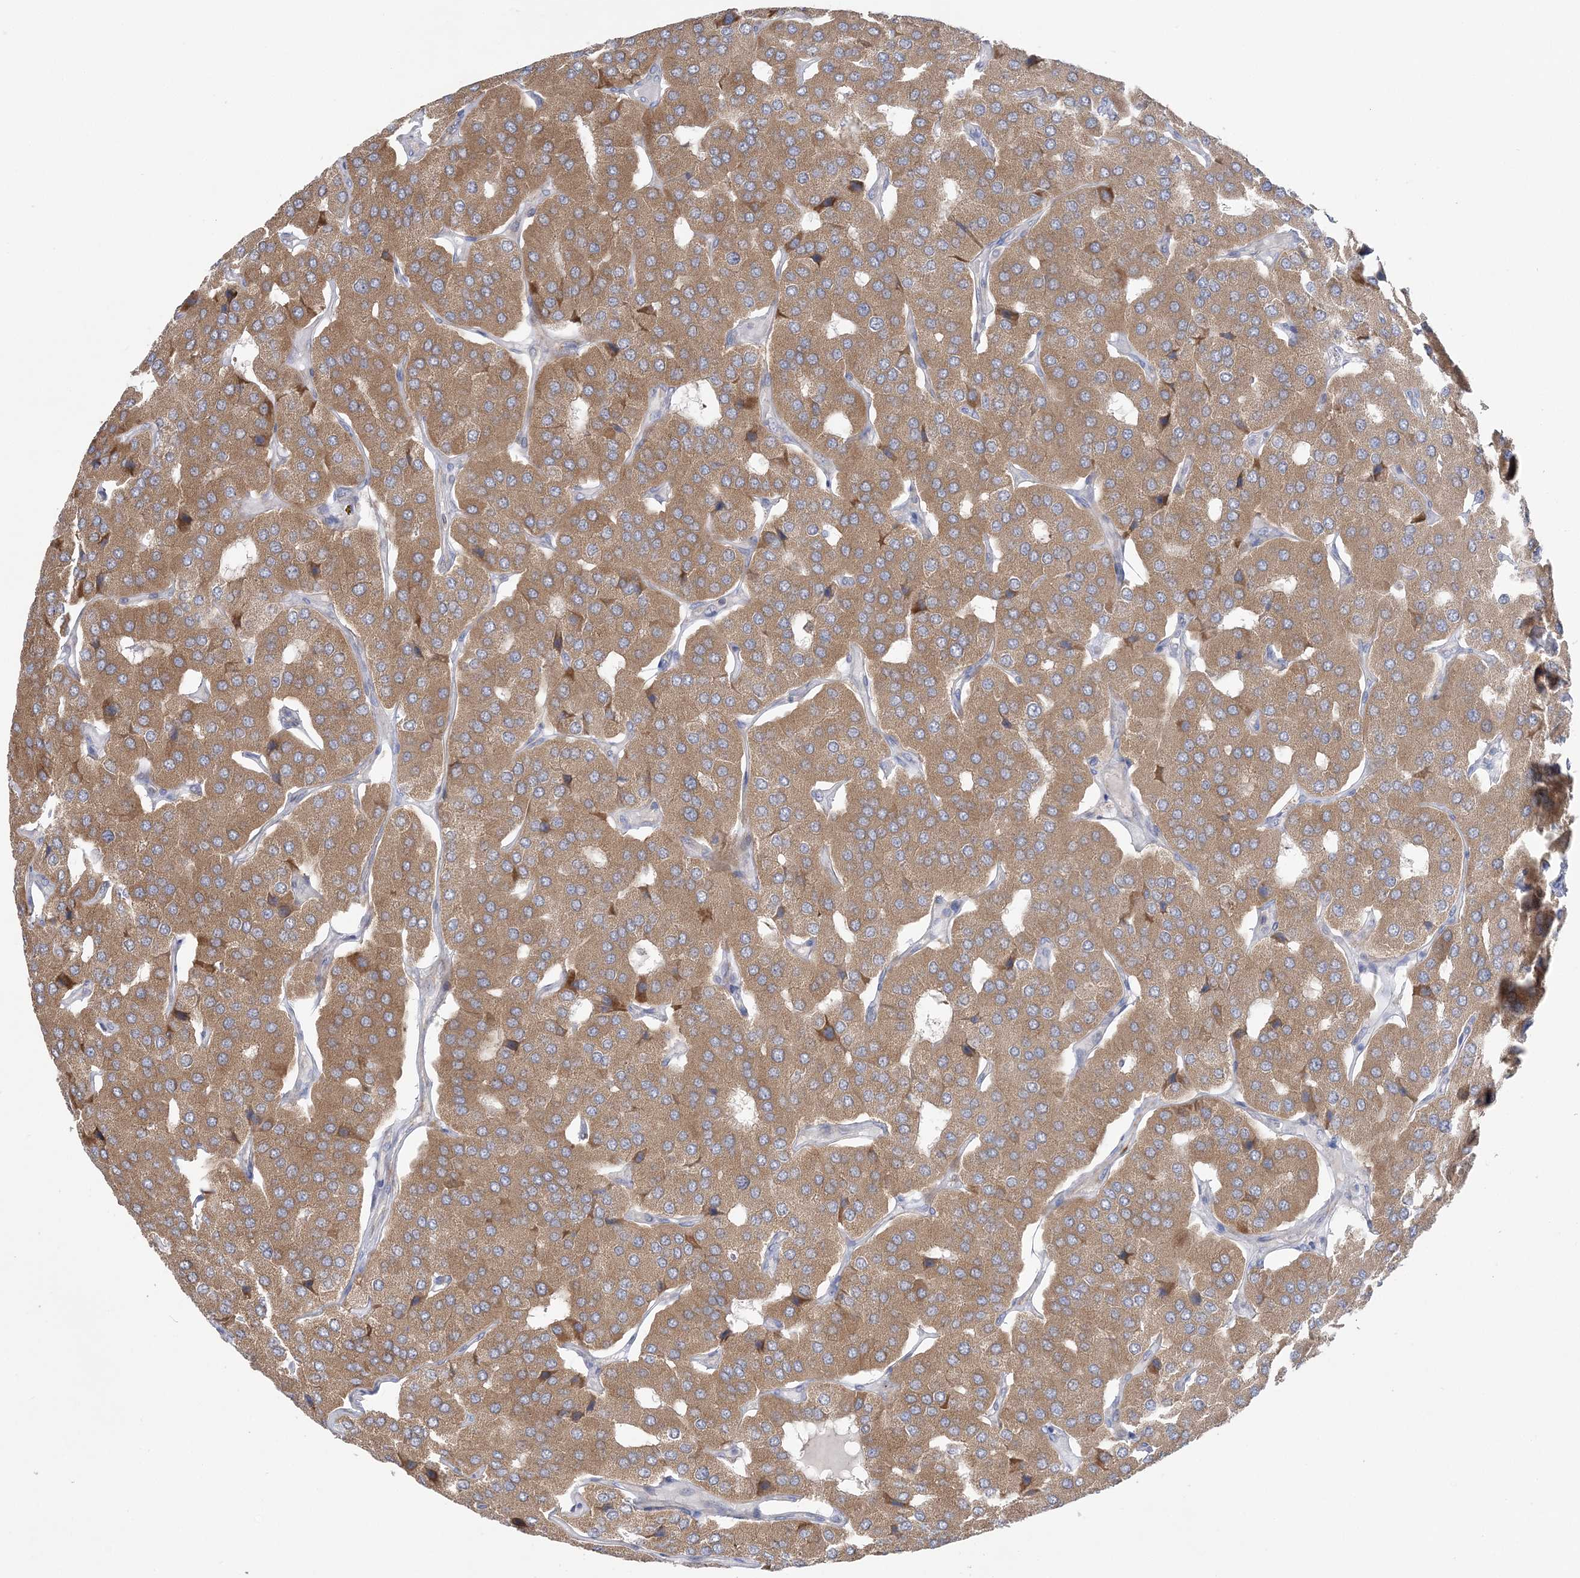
{"staining": {"intensity": "moderate", "quantity": ">75%", "location": "cytoplasmic/membranous"}, "tissue": "parathyroid gland", "cell_type": "Glandular cells", "image_type": "normal", "snomed": [{"axis": "morphology", "description": "Normal tissue, NOS"}, {"axis": "morphology", "description": "Adenoma, NOS"}, {"axis": "topography", "description": "Parathyroid gland"}], "caption": "DAB (3,3'-diaminobenzidine) immunohistochemical staining of normal human parathyroid gland shows moderate cytoplasmic/membranous protein staining in approximately >75% of glandular cells.", "gene": "MMADHC", "patient": {"sex": "female", "age": 86}}